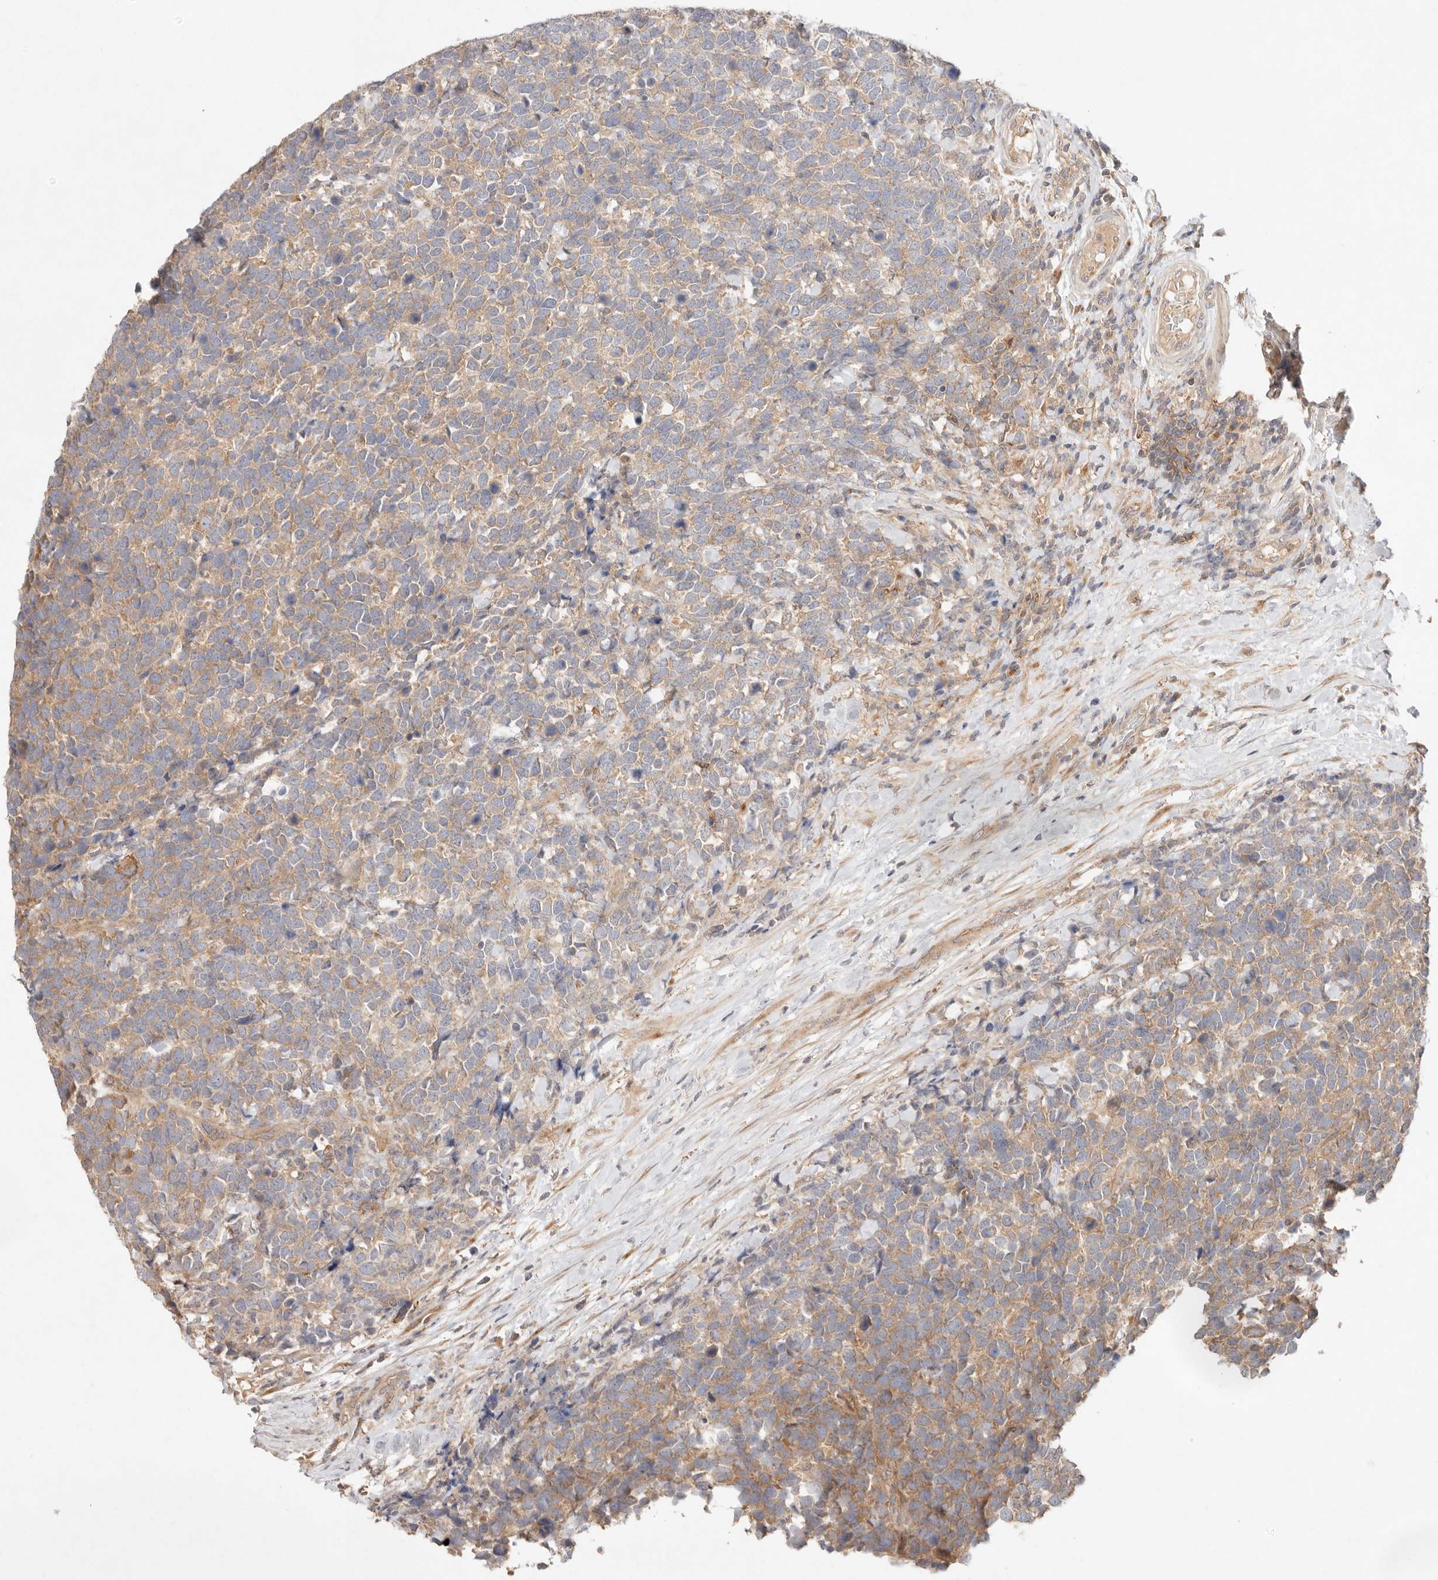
{"staining": {"intensity": "moderate", "quantity": ">75%", "location": "cytoplasmic/membranous"}, "tissue": "urothelial cancer", "cell_type": "Tumor cells", "image_type": "cancer", "snomed": [{"axis": "morphology", "description": "Urothelial carcinoma, High grade"}, {"axis": "topography", "description": "Urinary bladder"}], "caption": "Immunohistochemistry (IHC) micrograph of human high-grade urothelial carcinoma stained for a protein (brown), which shows medium levels of moderate cytoplasmic/membranous expression in approximately >75% of tumor cells.", "gene": "HECTD3", "patient": {"sex": "female", "age": 82}}